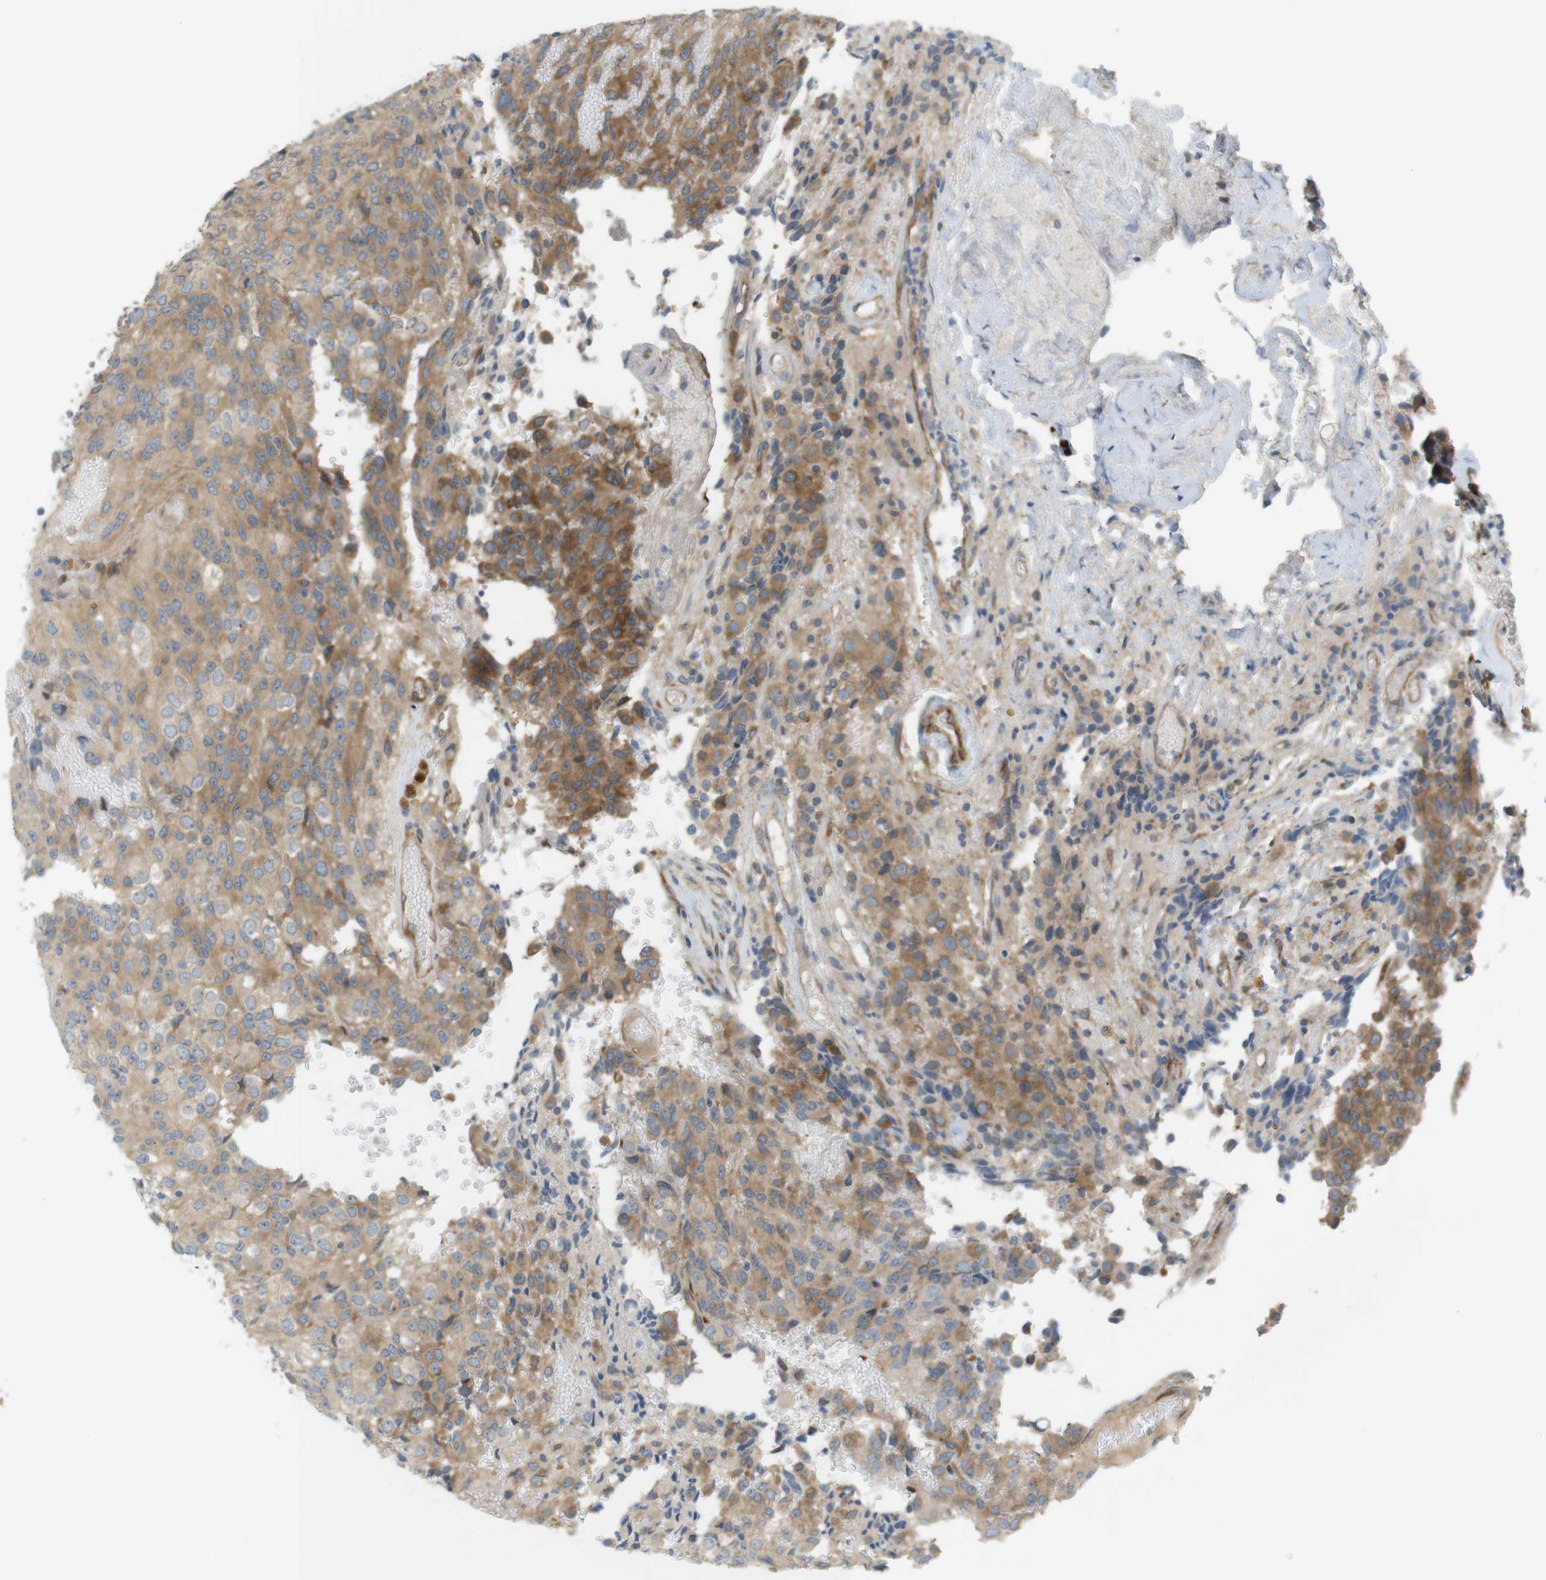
{"staining": {"intensity": "moderate", "quantity": ">75%", "location": "cytoplasmic/membranous"}, "tissue": "glioma", "cell_type": "Tumor cells", "image_type": "cancer", "snomed": [{"axis": "morphology", "description": "Glioma, malignant, High grade"}, {"axis": "topography", "description": "Brain"}], "caption": "There is medium levels of moderate cytoplasmic/membranous positivity in tumor cells of glioma, as demonstrated by immunohistochemical staining (brown color).", "gene": "GJC3", "patient": {"sex": "male", "age": 32}}